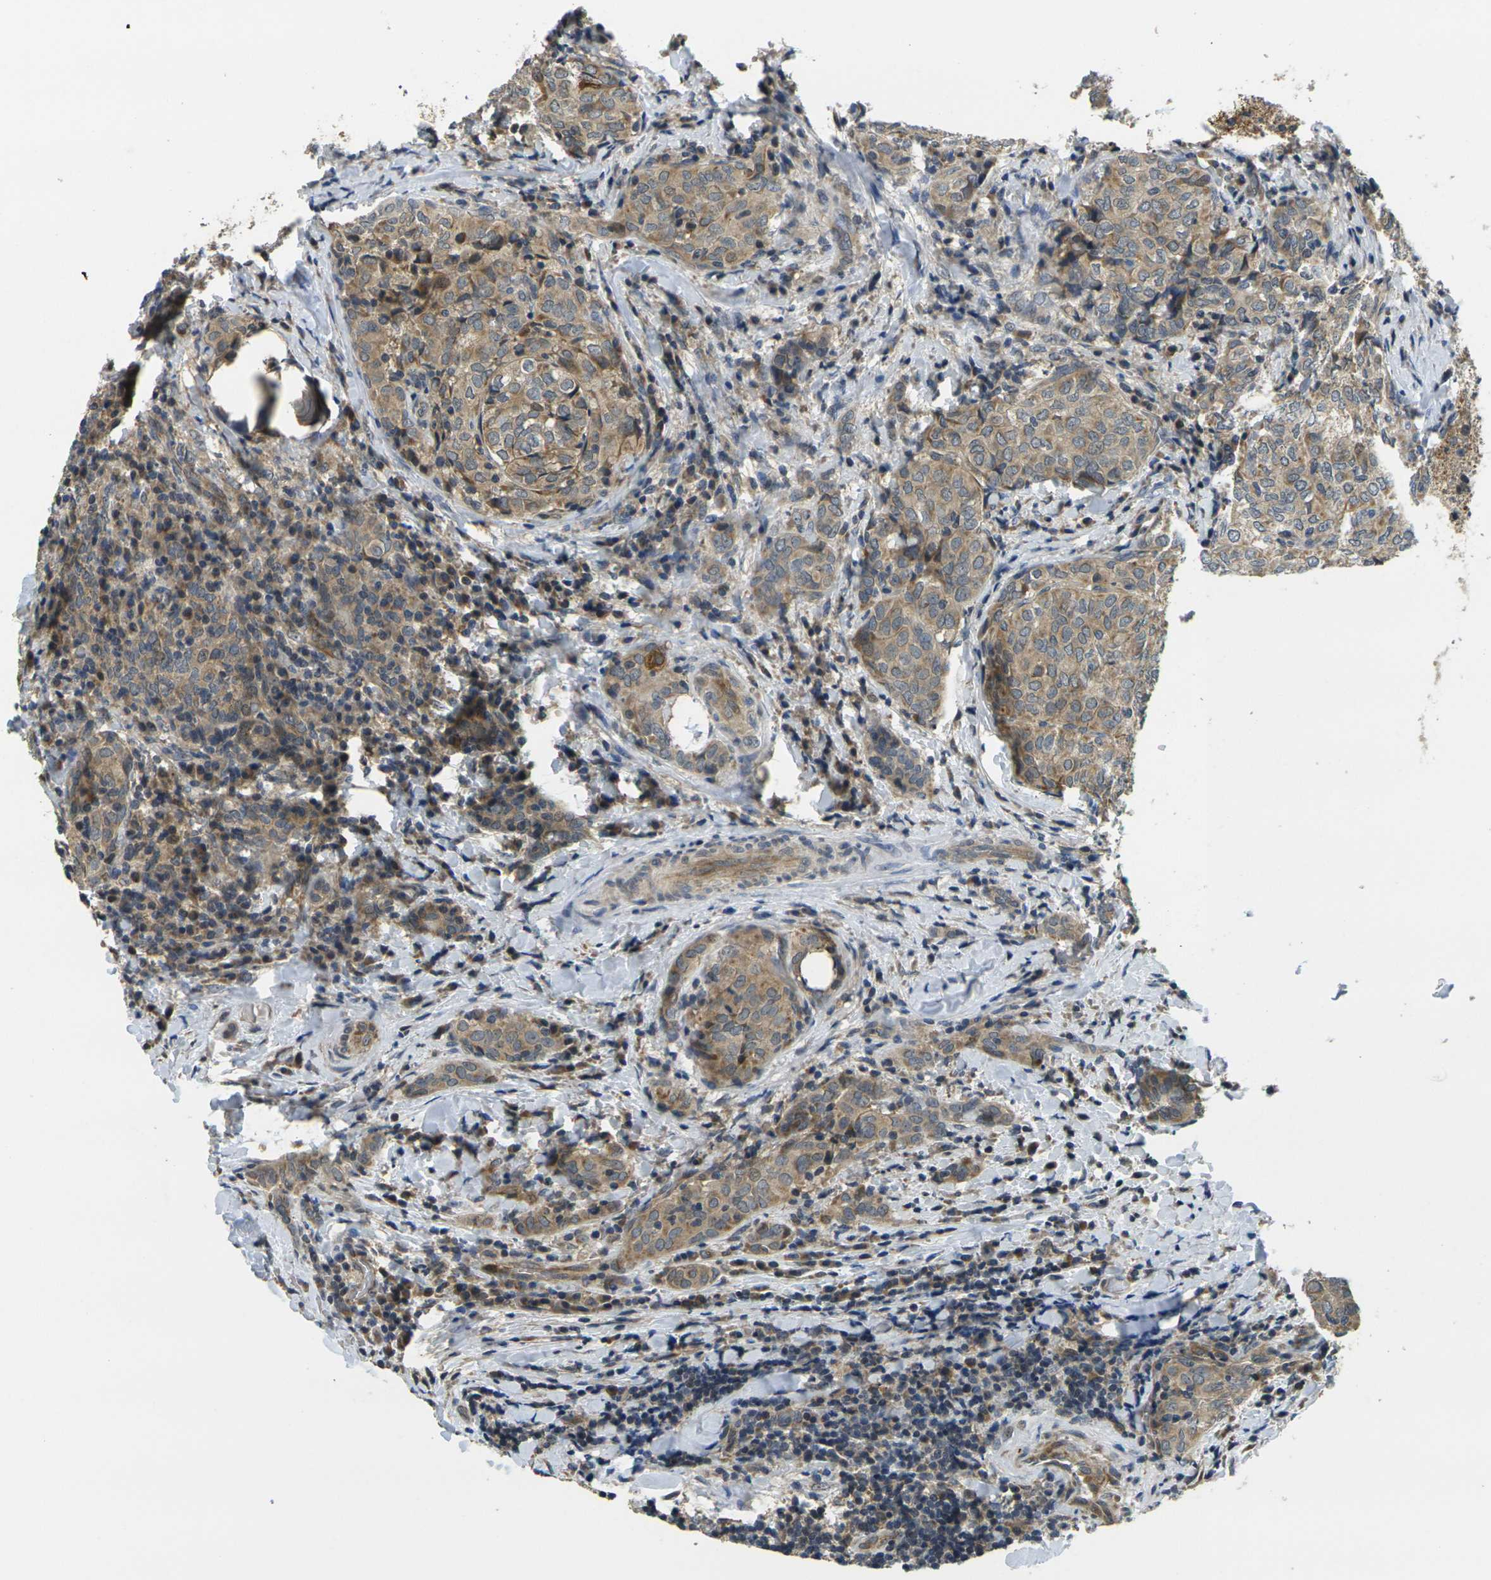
{"staining": {"intensity": "moderate", "quantity": ">75%", "location": "cytoplasmic/membranous"}, "tissue": "thyroid cancer", "cell_type": "Tumor cells", "image_type": "cancer", "snomed": [{"axis": "morphology", "description": "Normal tissue, NOS"}, {"axis": "morphology", "description": "Papillary adenocarcinoma, NOS"}, {"axis": "topography", "description": "Thyroid gland"}], "caption": "The micrograph exhibits a brown stain indicating the presence of a protein in the cytoplasmic/membranous of tumor cells in thyroid papillary adenocarcinoma.", "gene": "MINAR2", "patient": {"sex": "female", "age": 30}}